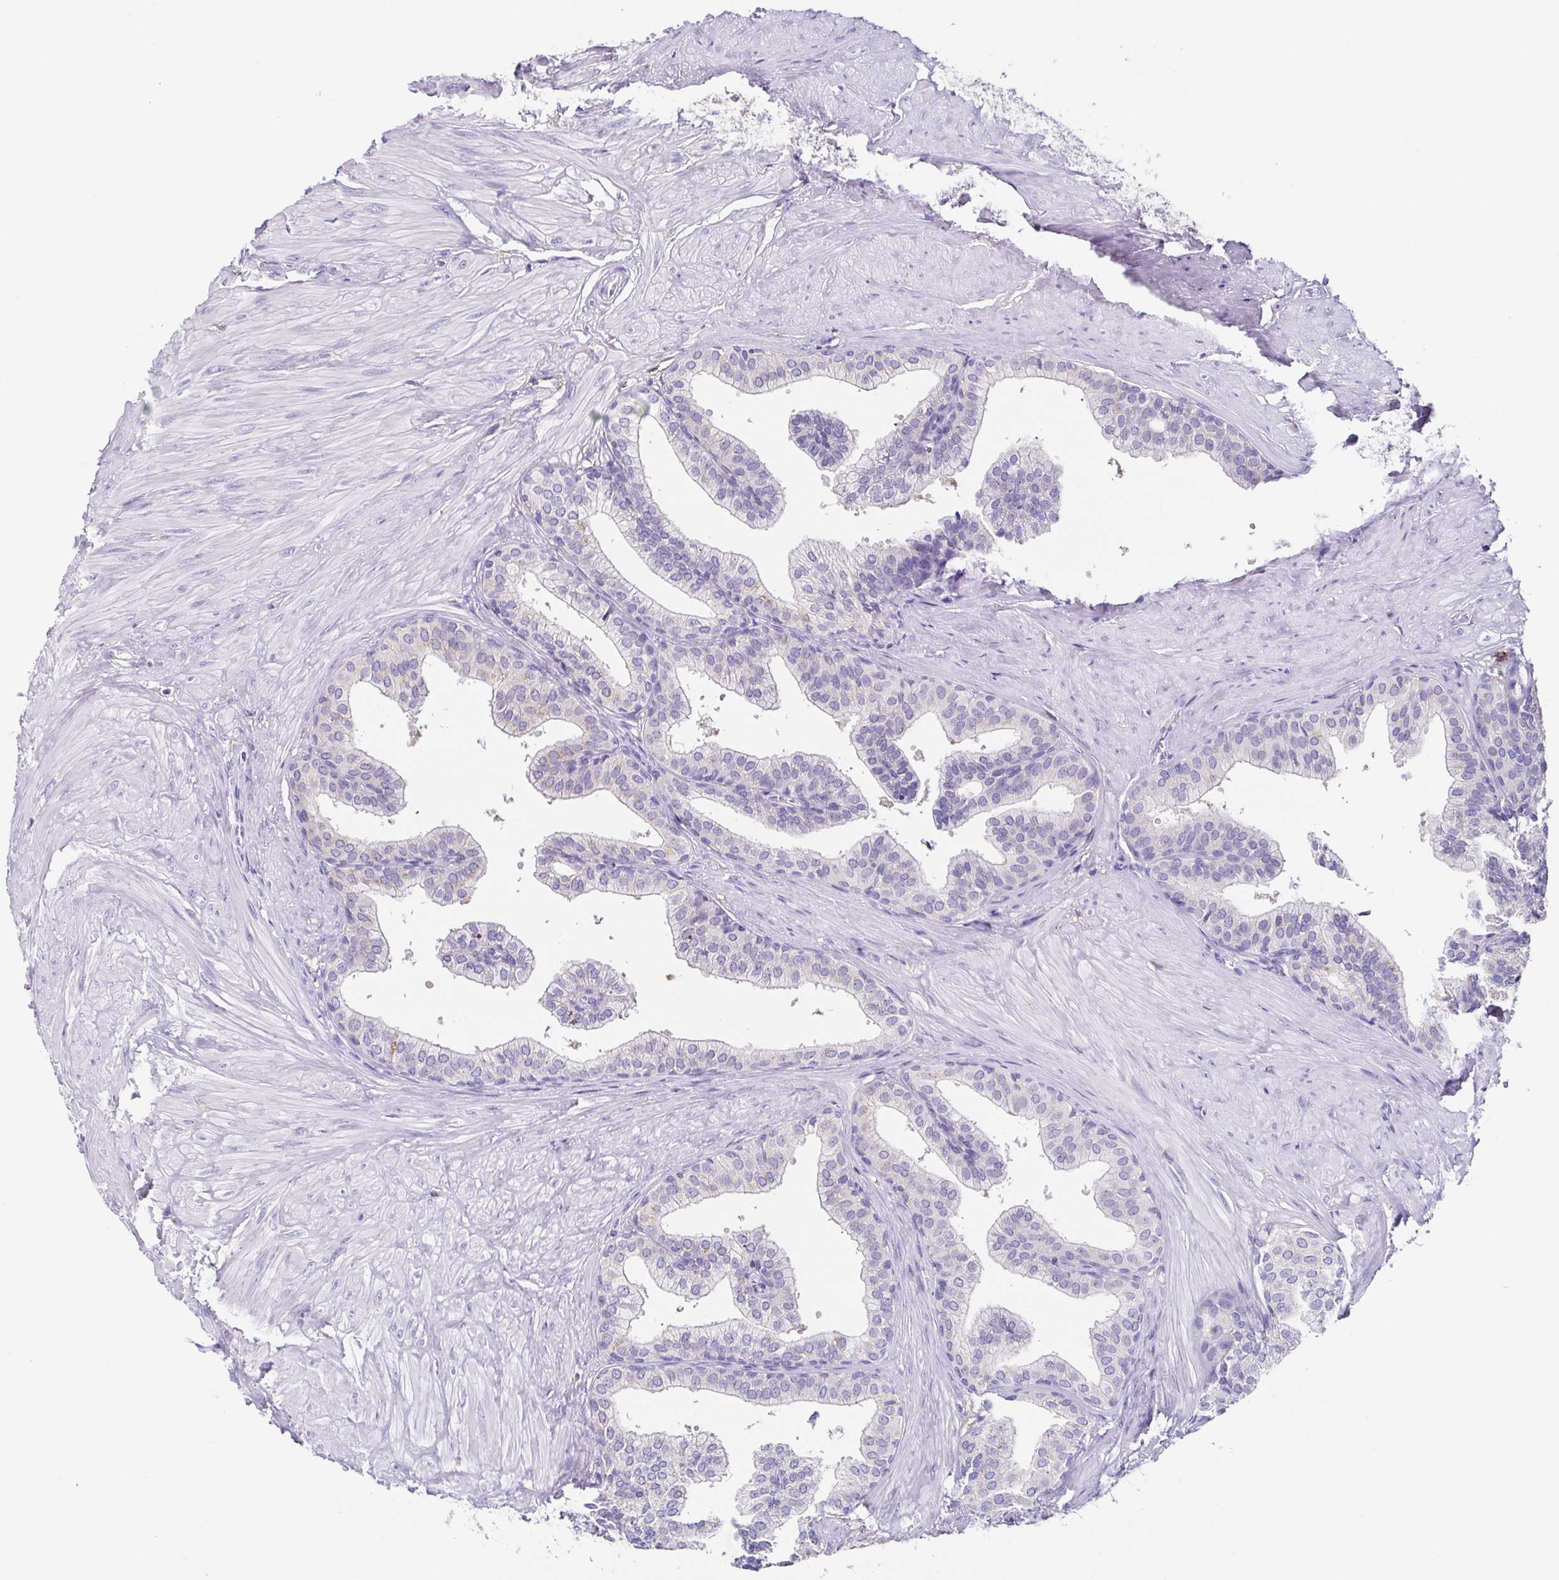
{"staining": {"intensity": "negative", "quantity": "none", "location": "none"}, "tissue": "prostate", "cell_type": "Glandular cells", "image_type": "normal", "snomed": [{"axis": "morphology", "description": "Normal tissue, NOS"}, {"axis": "topography", "description": "Prostate"}, {"axis": "topography", "description": "Peripheral nerve tissue"}], "caption": "Histopathology image shows no significant protein staining in glandular cells of unremarkable prostate.", "gene": "ANXA10", "patient": {"sex": "male", "age": 55}}